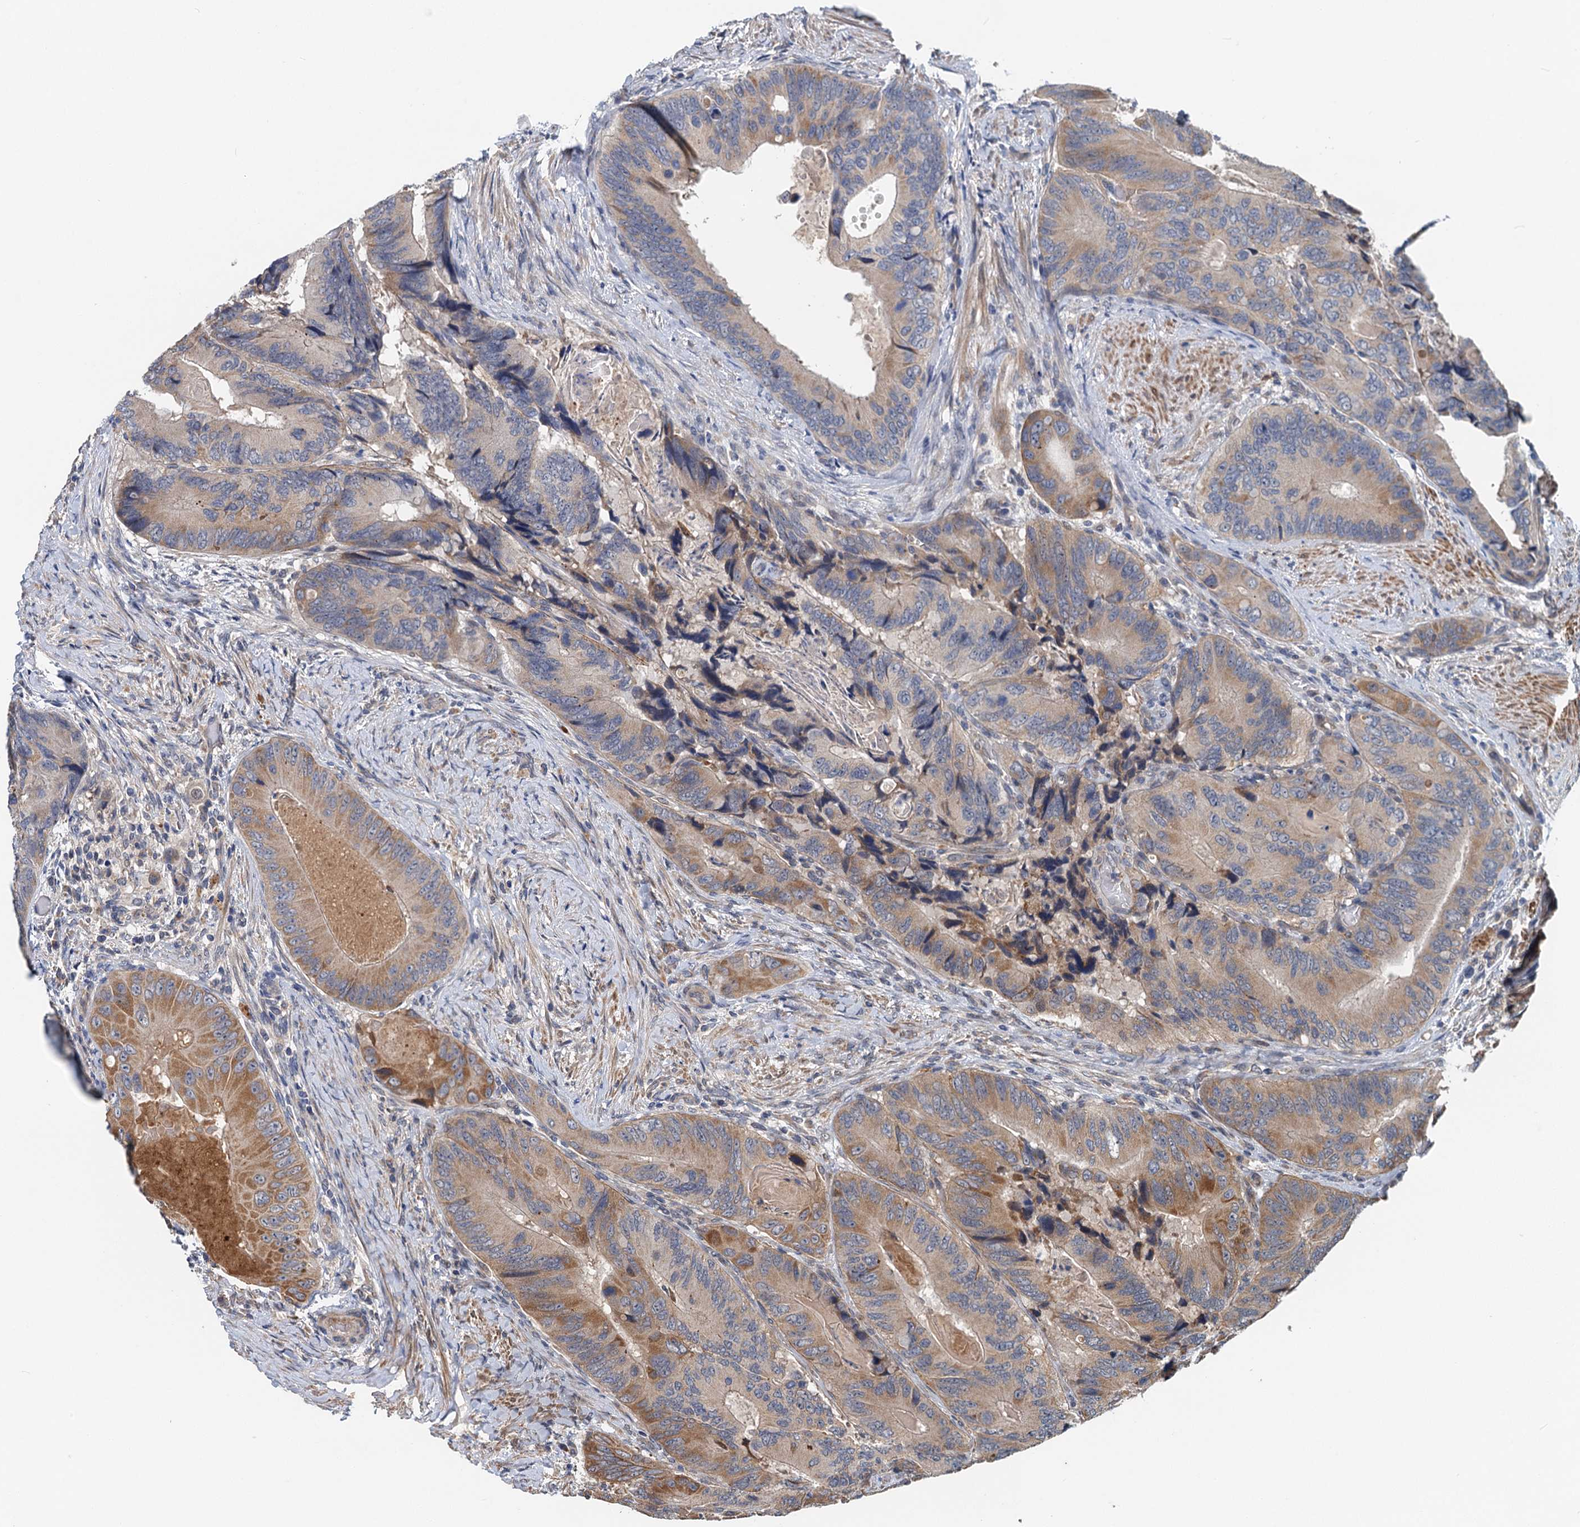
{"staining": {"intensity": "moderate", "quantity": "<25%", "location": "cytoplasmic/membranous"}, "tissue": "colorectal cancer", "cell_type": "Tumor cells", "image_type": "cancer", "snomed": [{"axis": "morphology", "description": "Adenocarcinoma, NOS"}, {"axis": "topography", "description": "Colon"}], "caption": "Colorectal cancer was stained to show a protein in brown. There is low levels of moderate cytoplasmic/membranous expression in approximately <25% of tumor cells.", "gene": "ZNF606", "patient": {"sex": "male", "age": 84}}